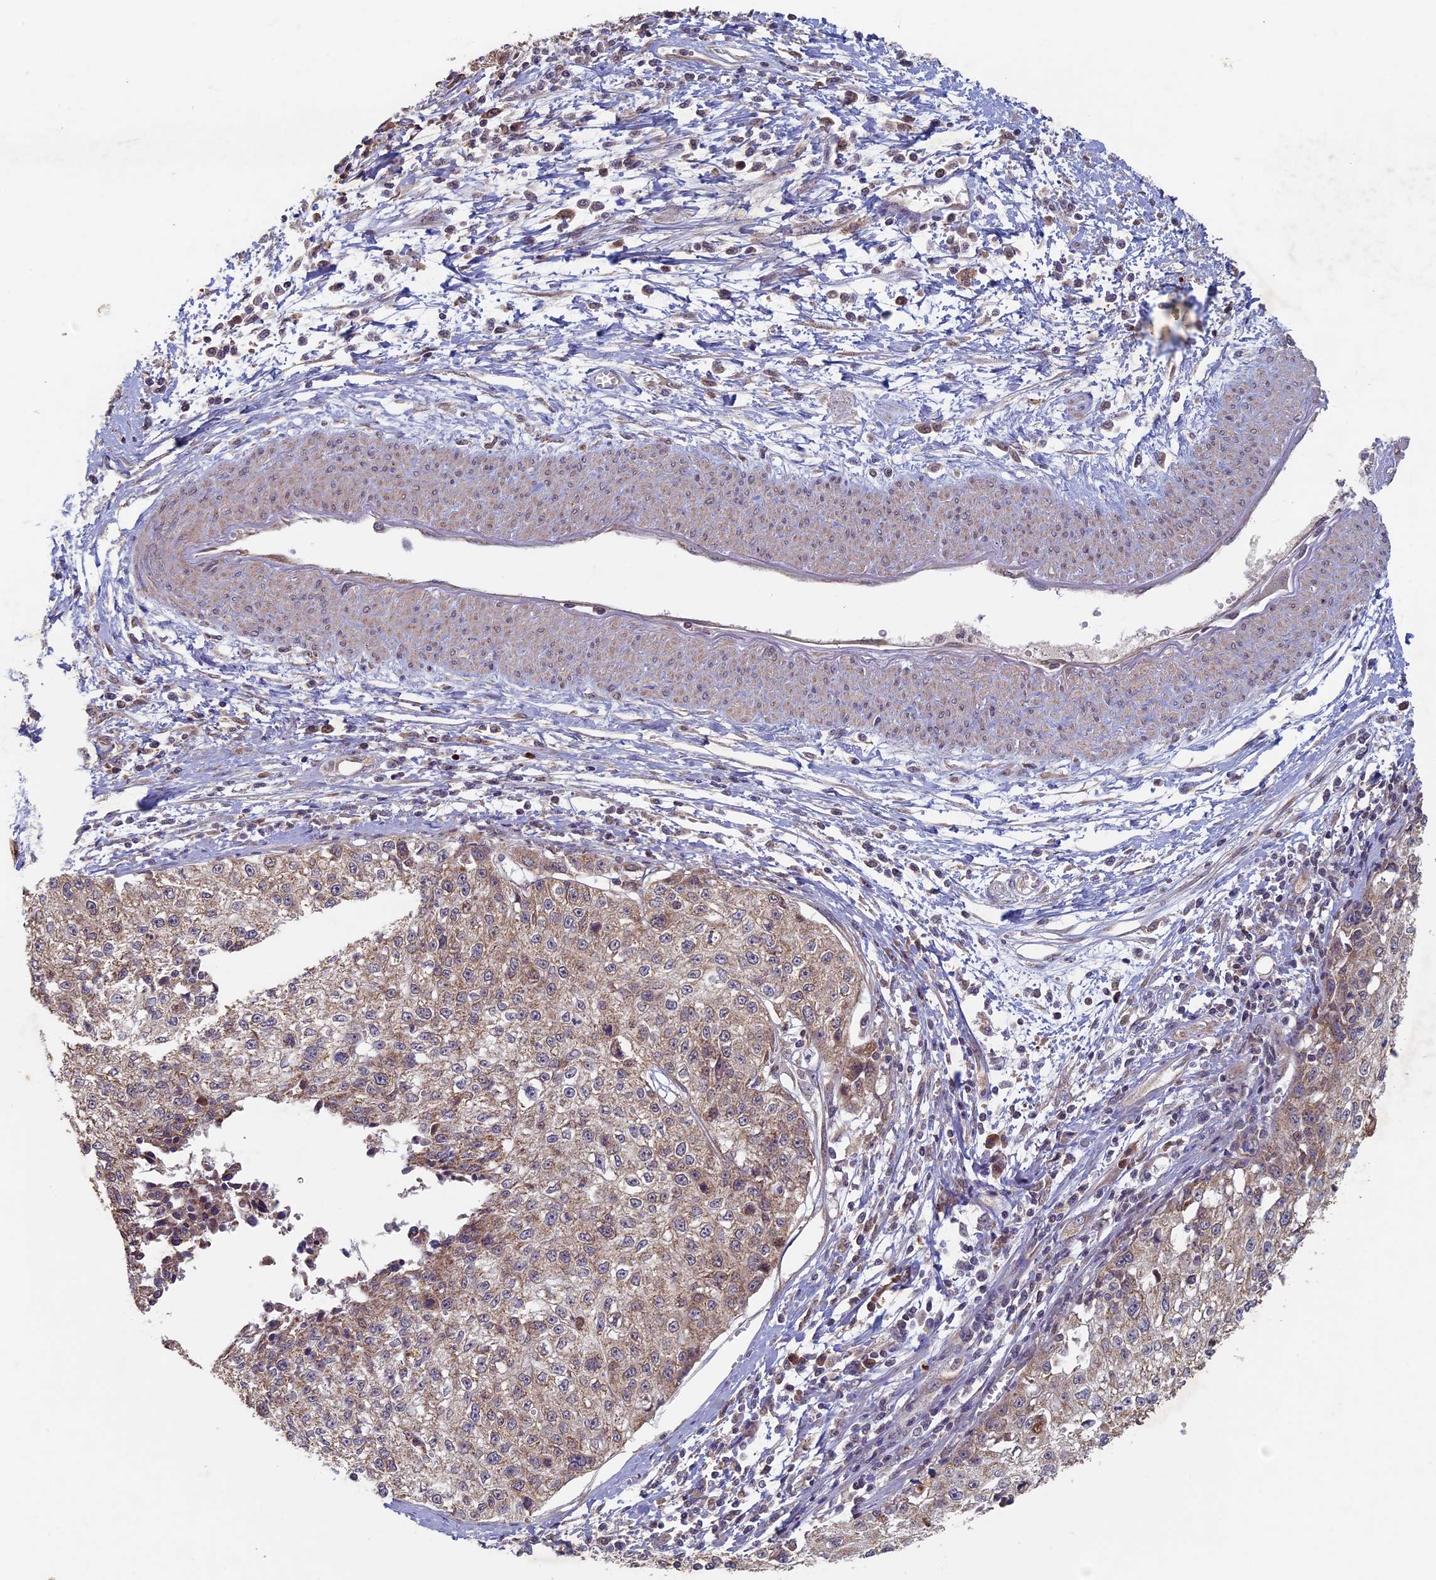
{"staining": {"intensity": "weak", "quantity": "25%-75%", "location": "cytoplasmic/membranous"}, "tissue": "cervical cancer", "cell_type": "Tumor cells", "image_type": "cancer", "snomed": [{"axis": "morphology", "description": "Squamous cell carcinoma, NOS"}, {"axis": "topography", "description": "Cervix"}], "caption": "Tumor cells demonstrate low levels of weak cytoplasmic/membranous expression in about 25%-75% of cells in human cervical squamous cell carcinoma. Immunohistochemistry stains the protein of interest in brown and the nuclei are stained blue.", "gene": "RCCD1", "patient": {"sex": "female", "age": 57}}